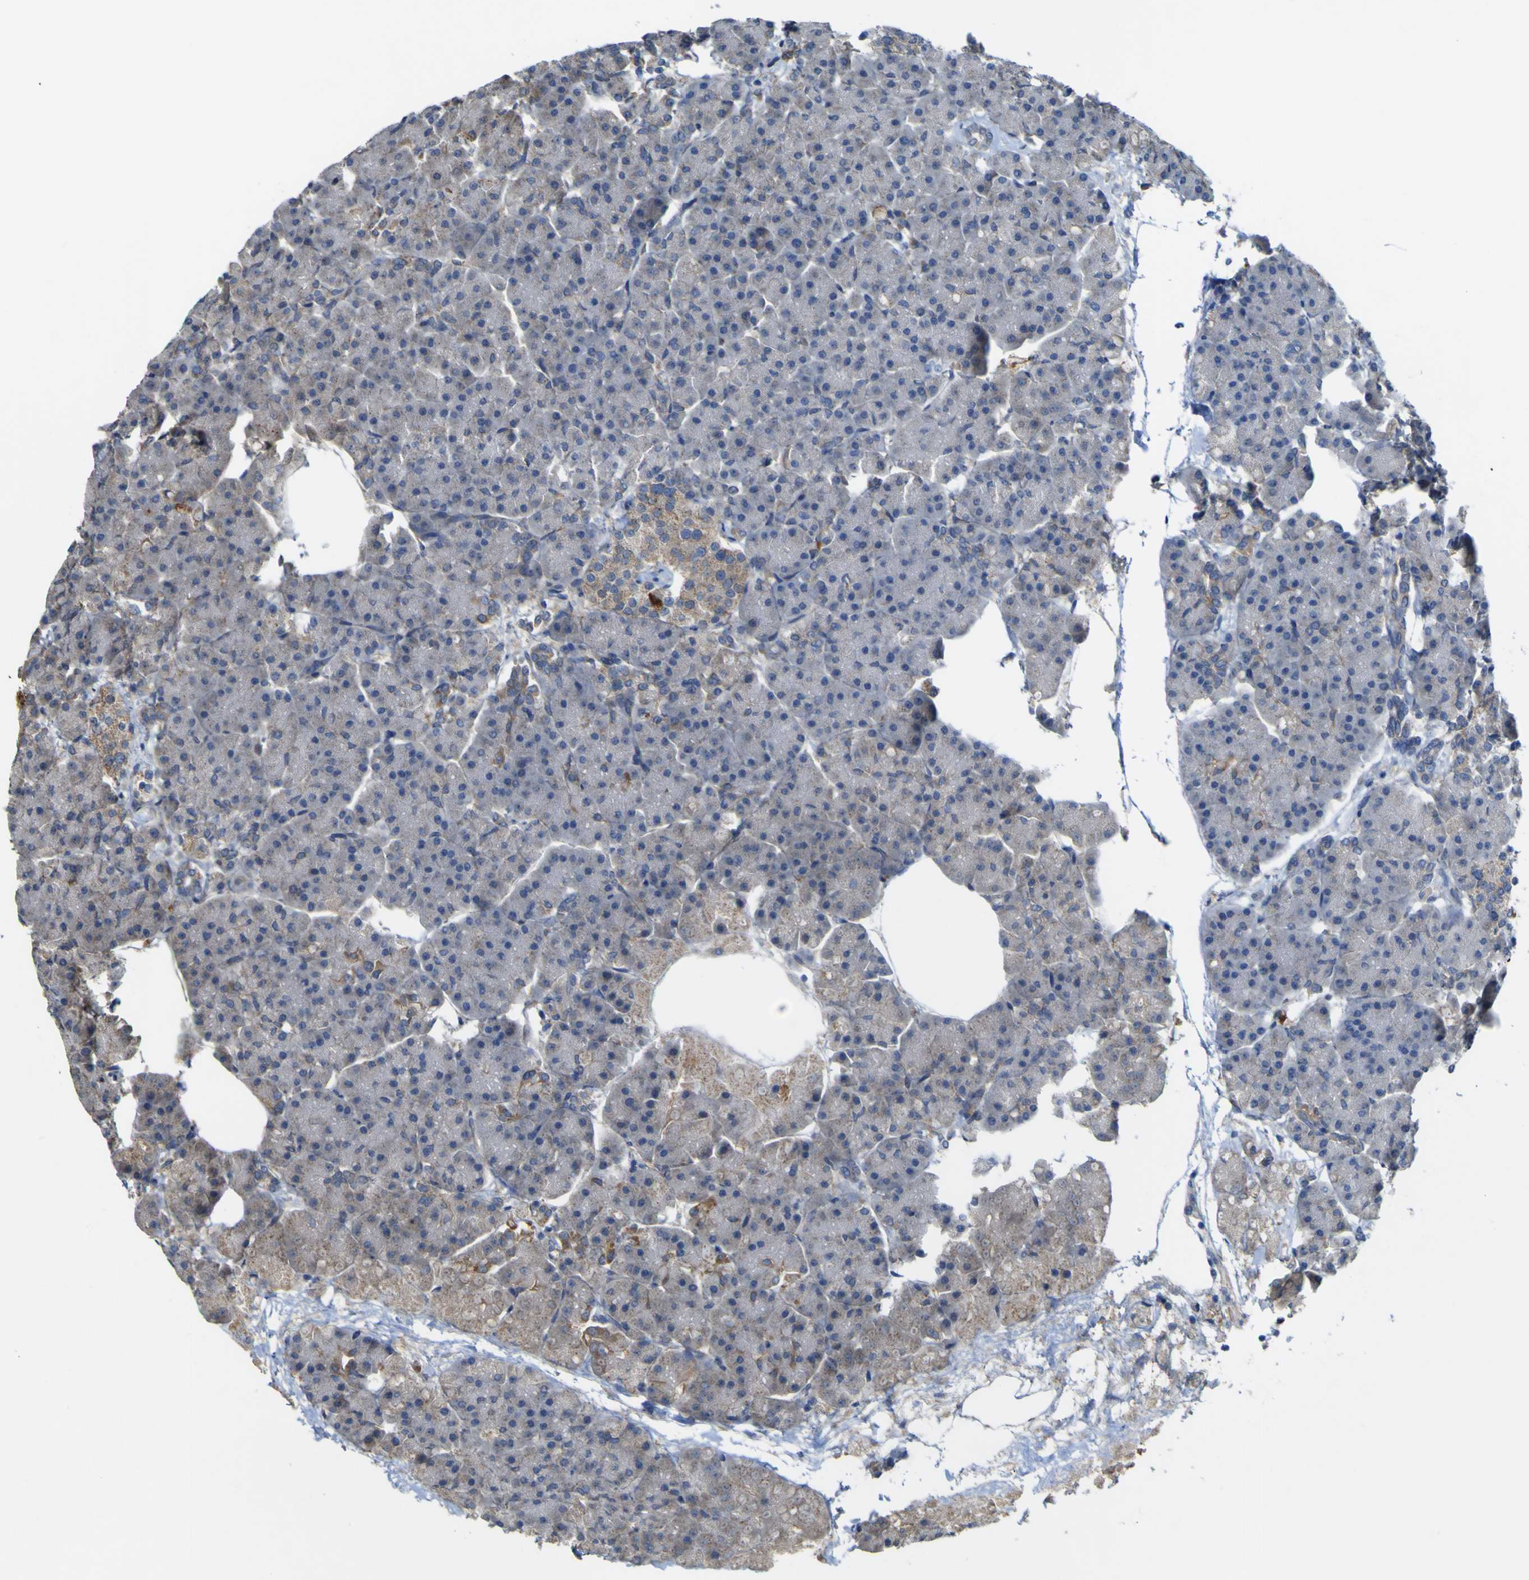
{"staining": {"intensity": "weak", "quantity": "<25%", "location": "cytoplasmic/membranous"}, "tissue": "pancreas", "cell_type": "Exocrine glandular cells", "image_type": "normal", "snomed": [{"axis": "morphology", "description": "Normal tissue, NOS"}, {"axis": "topography", "description": "Pancreas"}], "caption": "Benign pancreas was stained to show a protein in brown. There is no significant staining in exocrine glandular cells.", "gene": "IRAK2", "patient": {"sex": "female", "age": 70}}